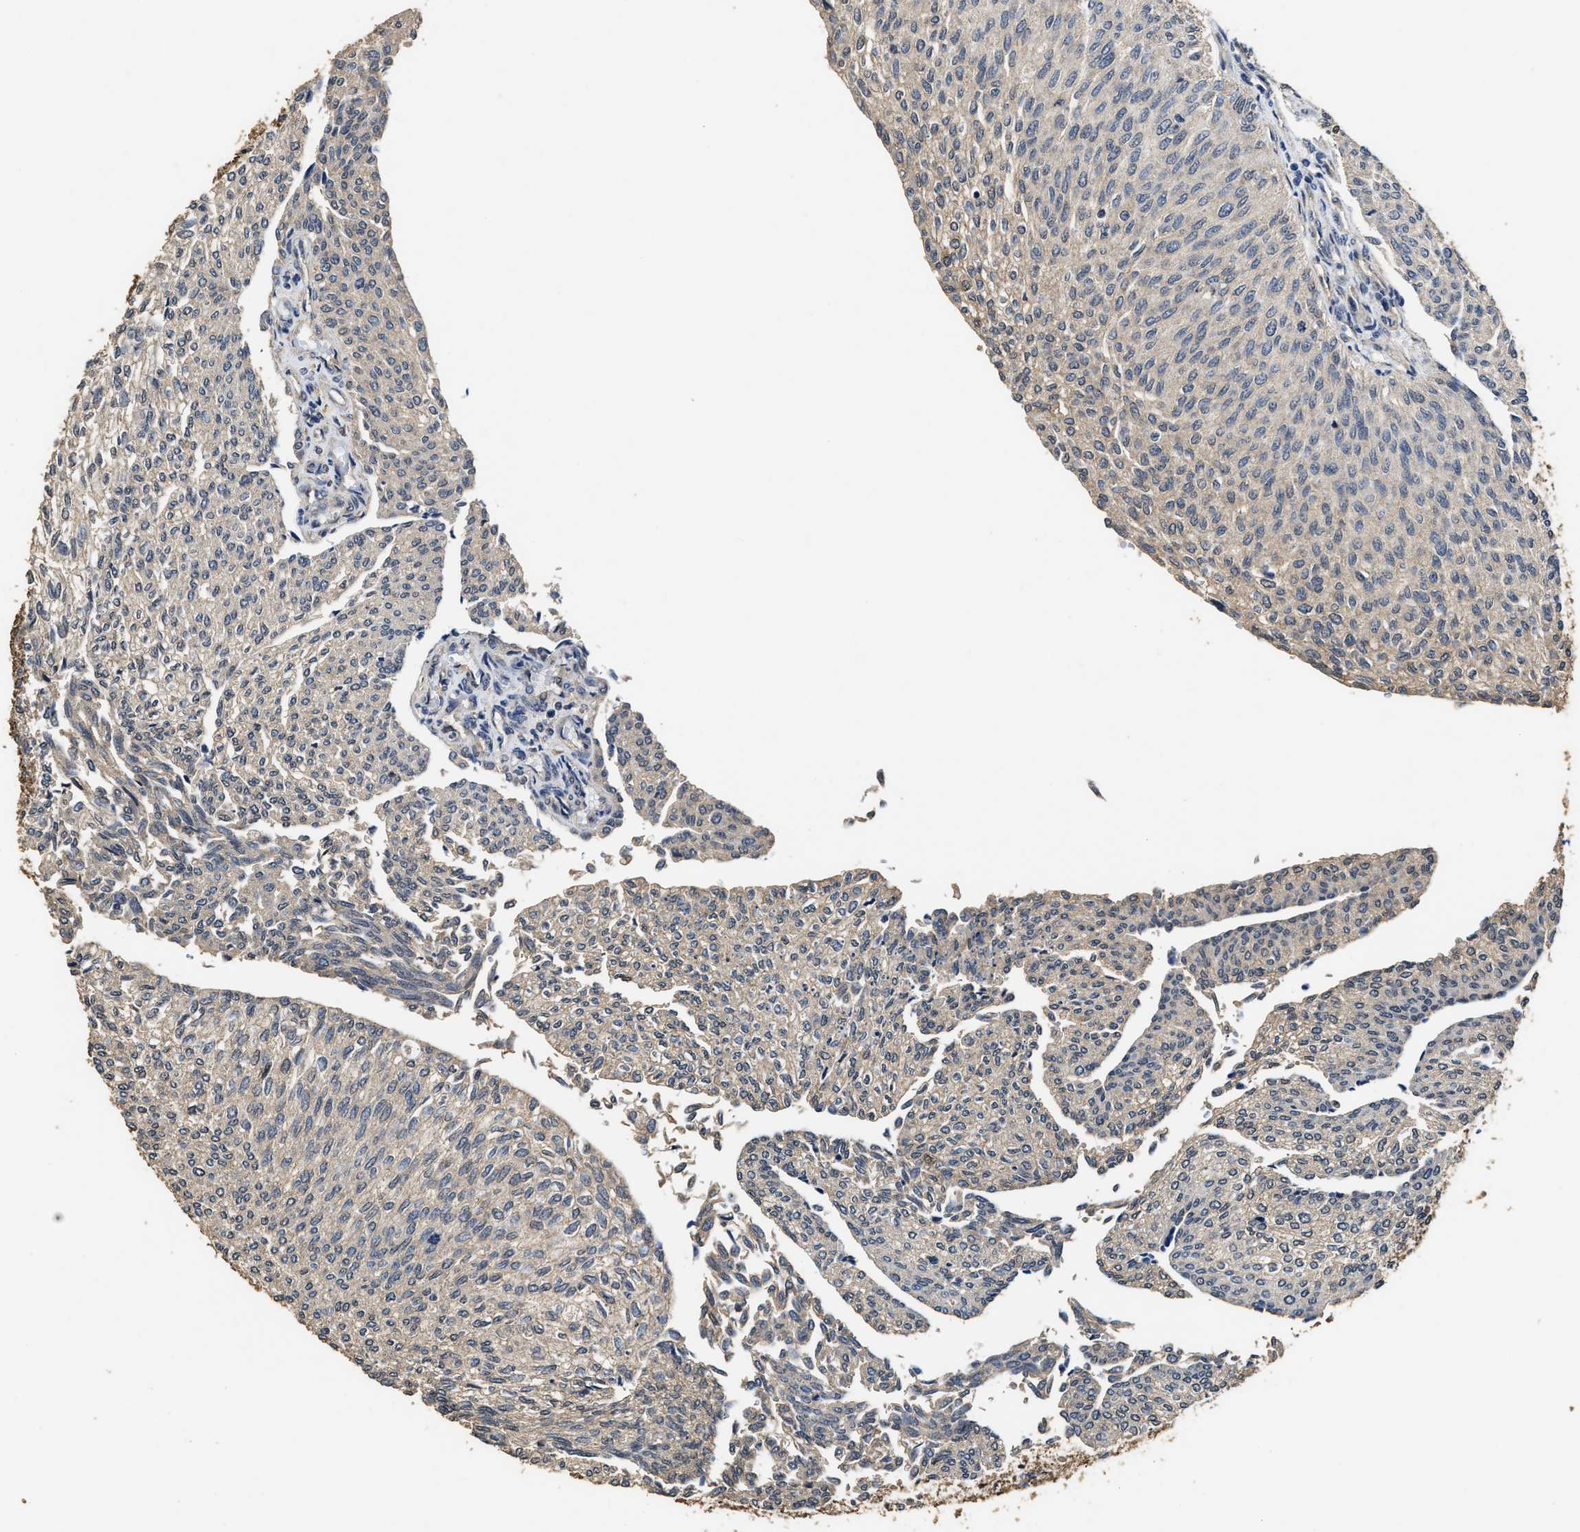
{"staining": {"intensity": "weak", "quantity": "<25%", "location": "cytoplasmic/membranous"}, "tissue": "urothelial cancer", "cell_type": "Tumor cells", "image_type": "cancer", "snomed": [{"axis": "morphology", "description": "Urothelial carcinoma, Low grade"}, {"axis": "topography", "description": "Urinary bladder"}], "caption": "An image of low-grade urothelial carcinoma stained for a protein displays no brown staining in tumor cells. (DAB (3,3'-diaminobenzidine) immunohistochemistry (IHC), high magnification).", "gene": "YWHAE", "patient": {"sex": "female", "age": 79}}